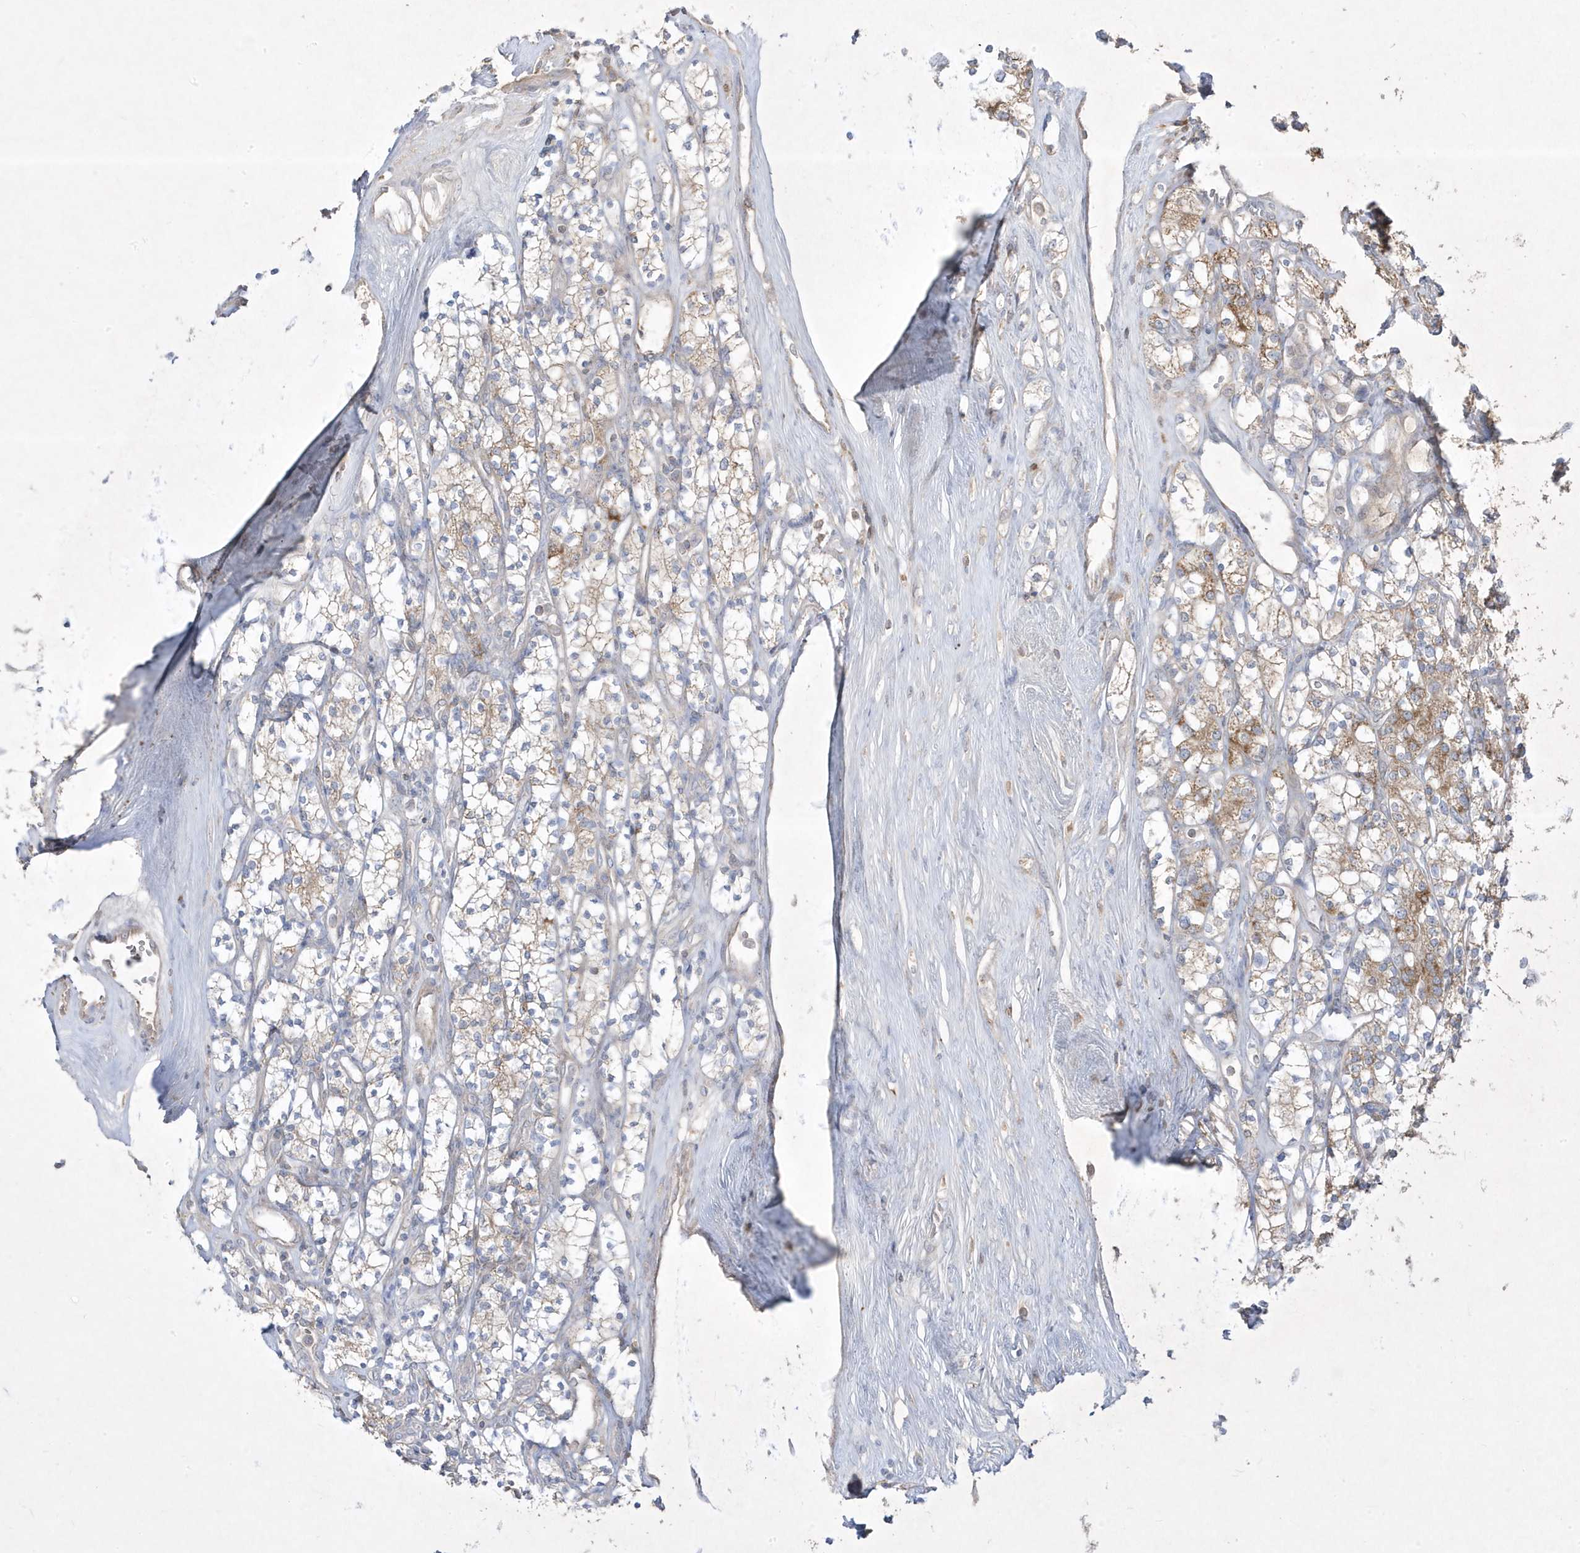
{"staining": {"intensity": "moderate", "quantity": "25%-75%", "location": "cytoplasmic/membranous"}, "tissue": "renal cancer", "cell_type": "Tumor cells", "image_type": "cancer", "snomed": [{"axis": "morphology", "description": "Adenocarcinoma, NOS"}, {"axis": "topography", "description": "Kidney"}], "caption": "Immunohistochemical staining of human renal adenocarcinoma exhibits medium levels of moderate cytoplasmic/membranous protein staining in approximately 25%-75% of tumor cells.", "gene": "ADAMTSL3", "patient": {"sex": "male", "age": 77}}